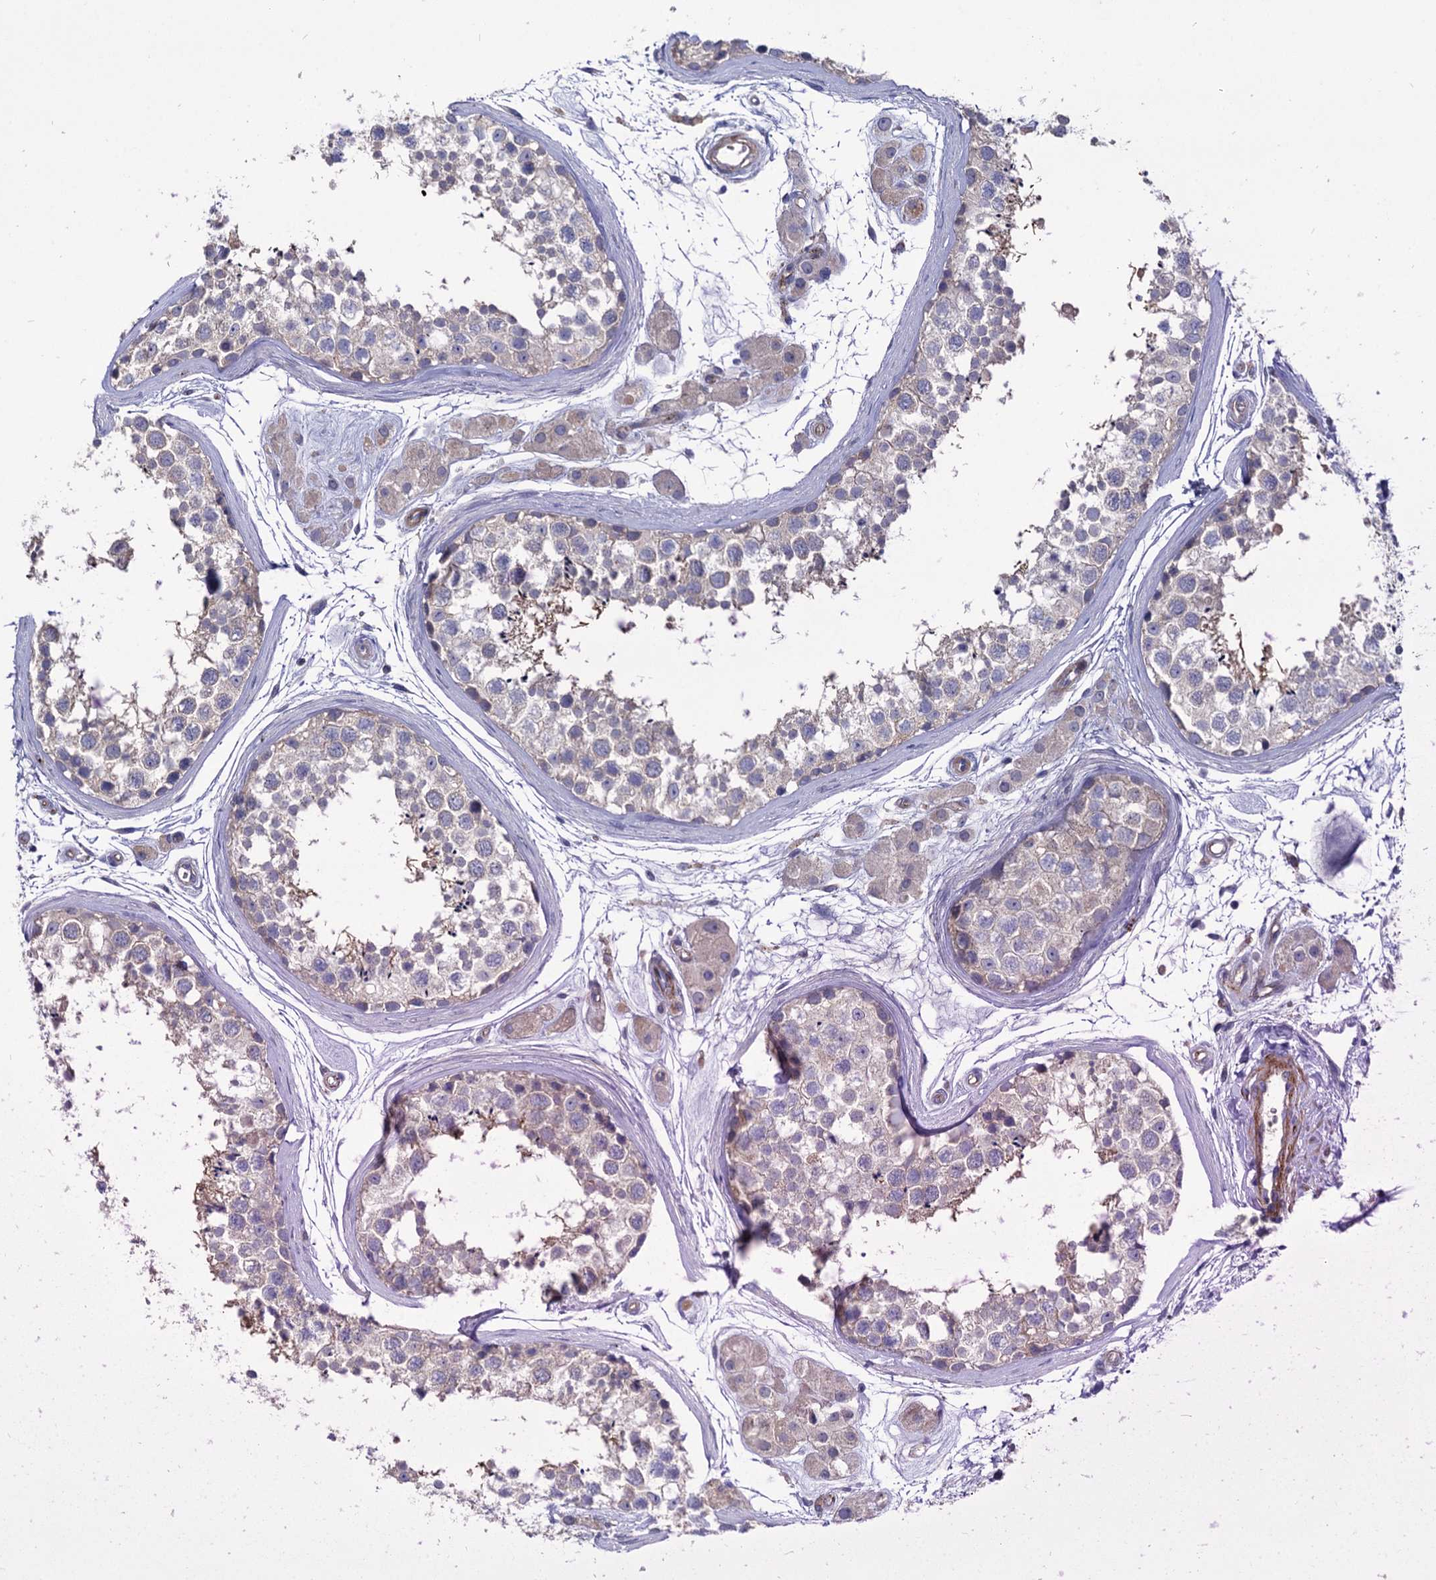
{"staining": {"intensity": "moderate", "quantity": "<25%", "location": "cytoplasmic/membranous"}, "tissue": "testis", "cell_type": "Cells in seminiferous ducts", "image_type": "normal", "snomed": [{"axis": "morphology", "description": "Normal tissue, NOS"}, {"axis": "topography", "description": "Testis"}], "caption": "IHC micrograph of unremarkable testis stained for a protein (brown), which reveals low levels of moderate cytoplasmic/membranous staining in about <25% of cells in seminiferous ducts.", "gene": "NUDCD2", "patient": {"sex": "male", "age": 56}}